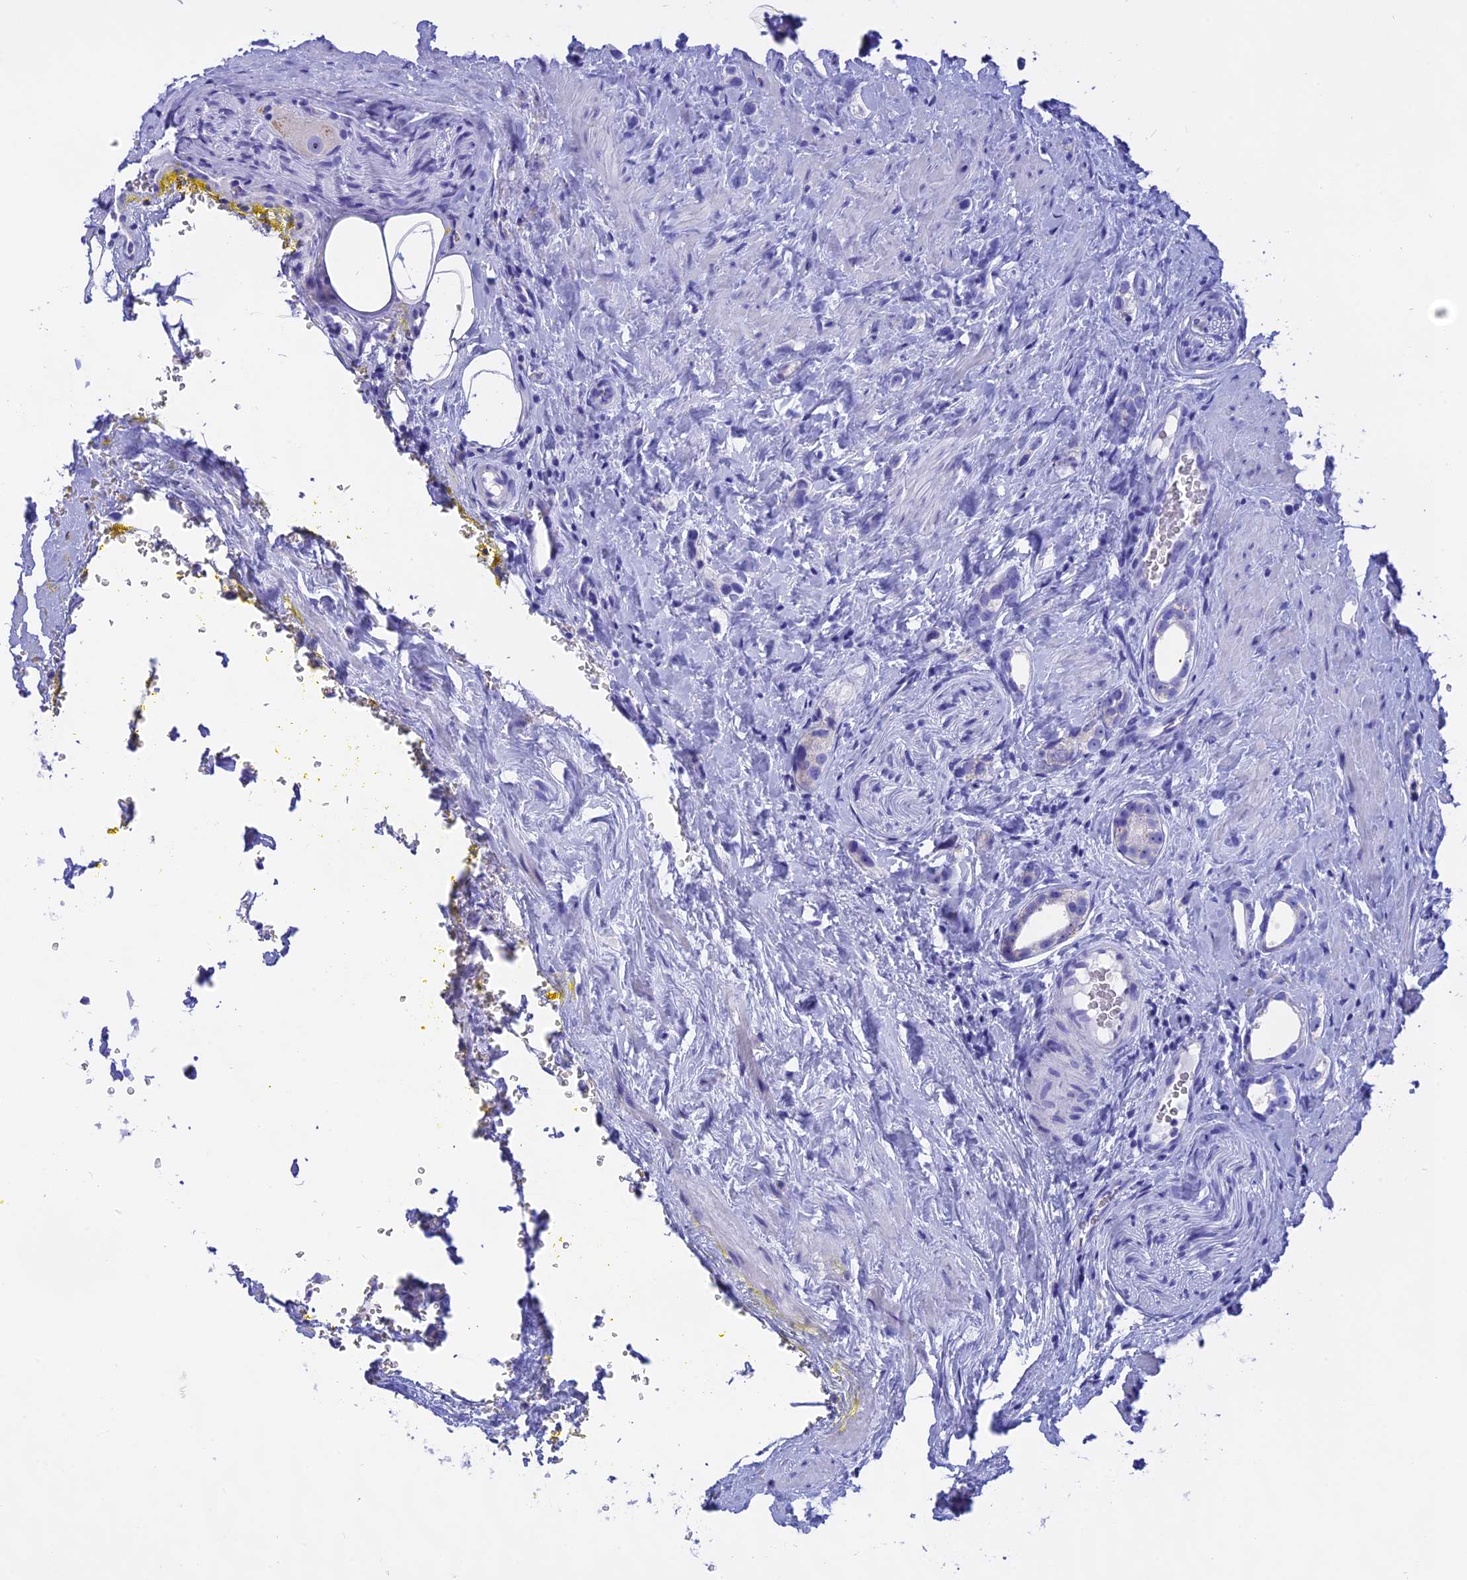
{"staining": {"intensity": "negative", "quantity": "none", "location": "none"}, "tissue": "prostate cancer", "cell_type": "Tumor cells", "image_type": "cancer", "snomed": [{"axis": "morphology", "description": "Adenocarcinoma, High grade"}, {"axis": "topography", "description": "Prostate"}], "caption": "This is a image of IHC staining of prostate cancer, which shows no staining in tumor cells. The staining was performed using DAB to visualize the protein expression in brown, while the nuclei were stained in blue with hematoxylin (Magnification: 20x).", "gene": "ISCA1", "patient": {"sex": "male", "age": 63}}